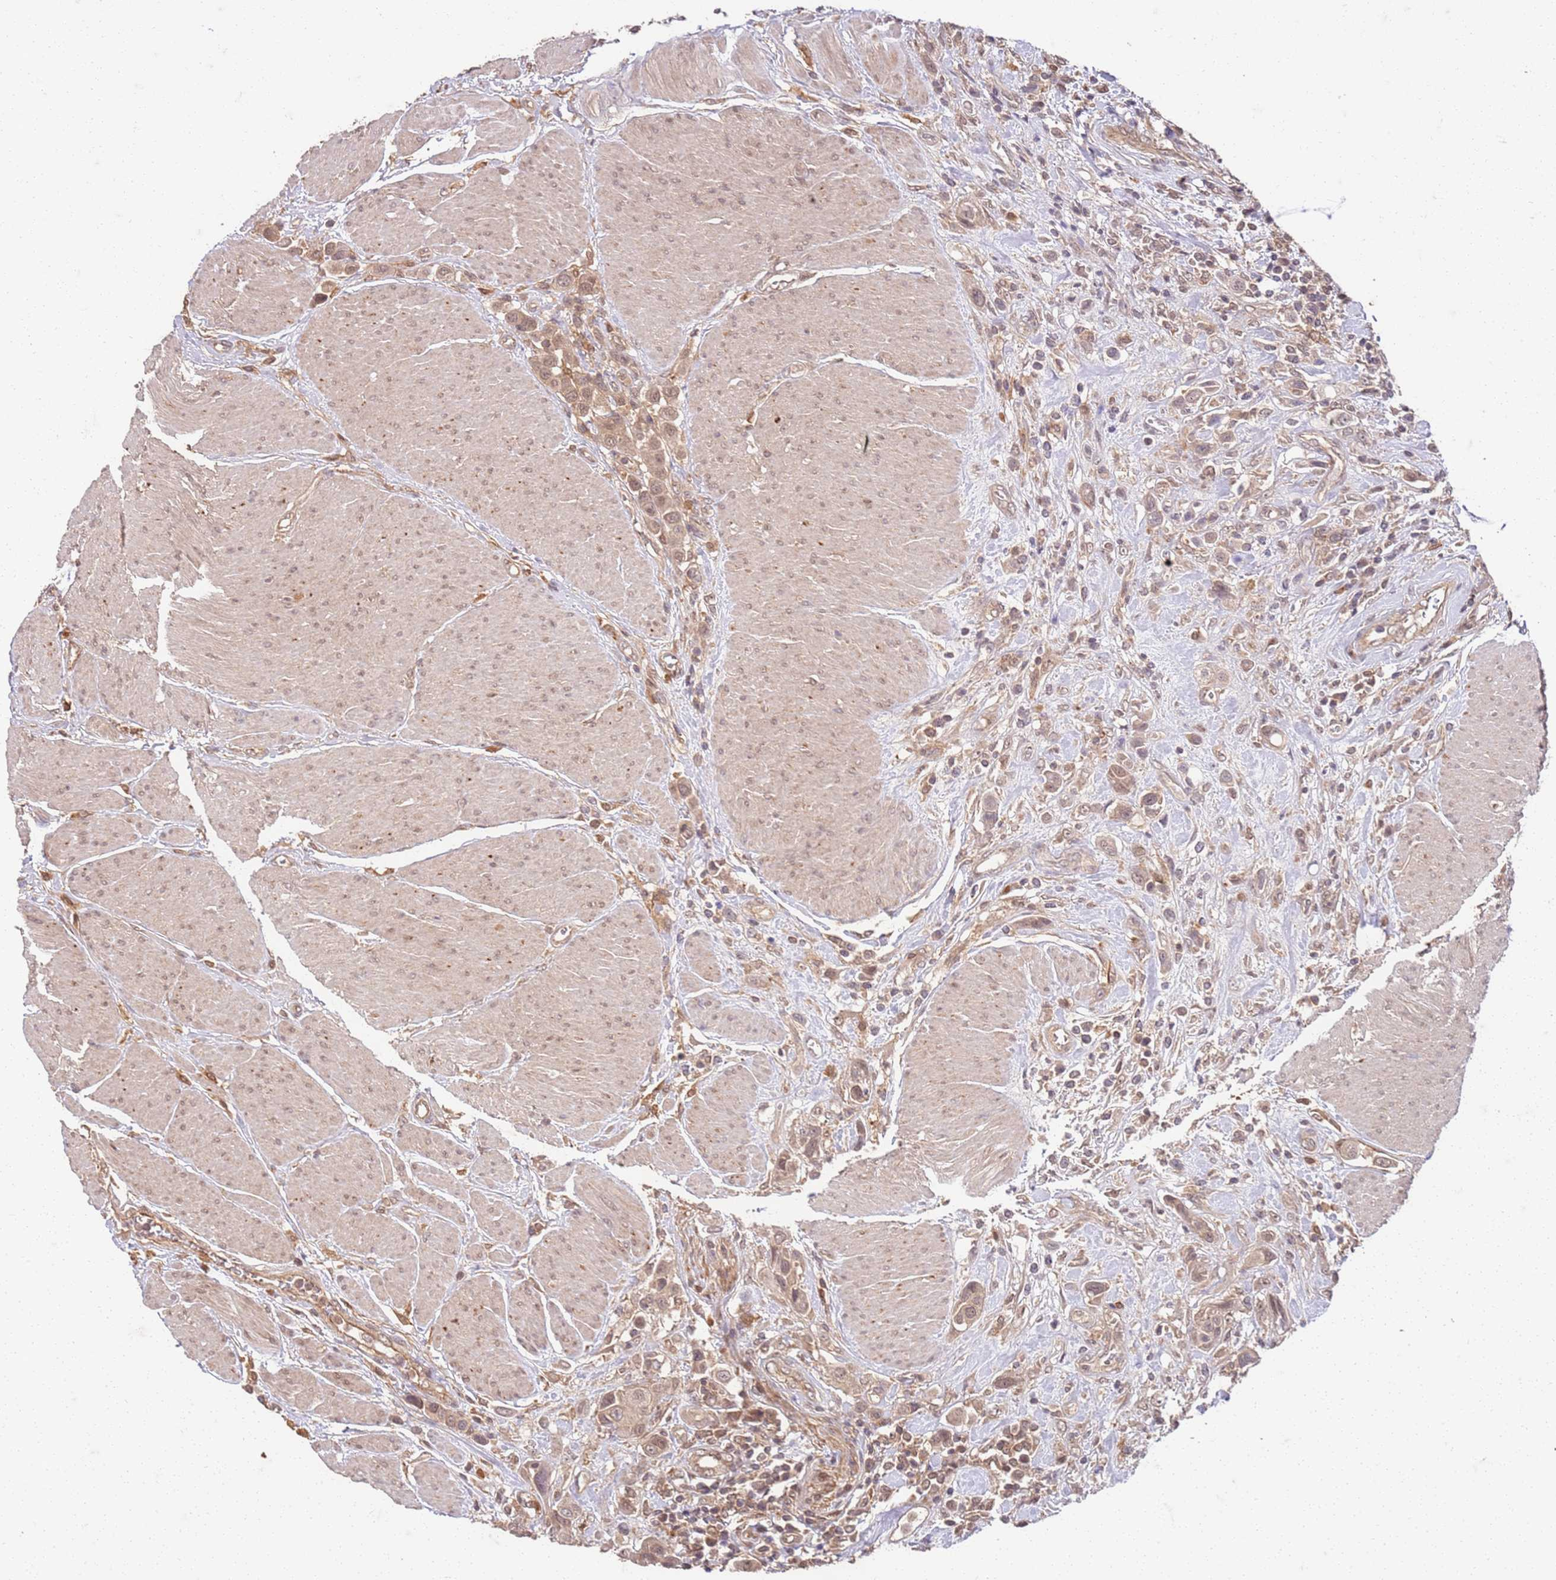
{"staining": {"intensity": "moderate", "quantity": ">75%", "location": "cytoplasmic/membranous,nuclear"}, "tissue": "urothelial cancer", "cell_type": "Tumor cells", "image_type": "cancer", "snomed": [{"axis": "morphology", "description": "Urothelial carcinoma, High grade"}, {"axis": "topography", "description": "Urinary bladder"}], "caption": "About >75% of tumor cells in urothelial cancer display moderate cytoplasmic/membranous and nuclear protein staining as visualized by brown immunohistochemical staining.", "gene": "UBE3A", "patient": {"sex": "male", "age": 50}}